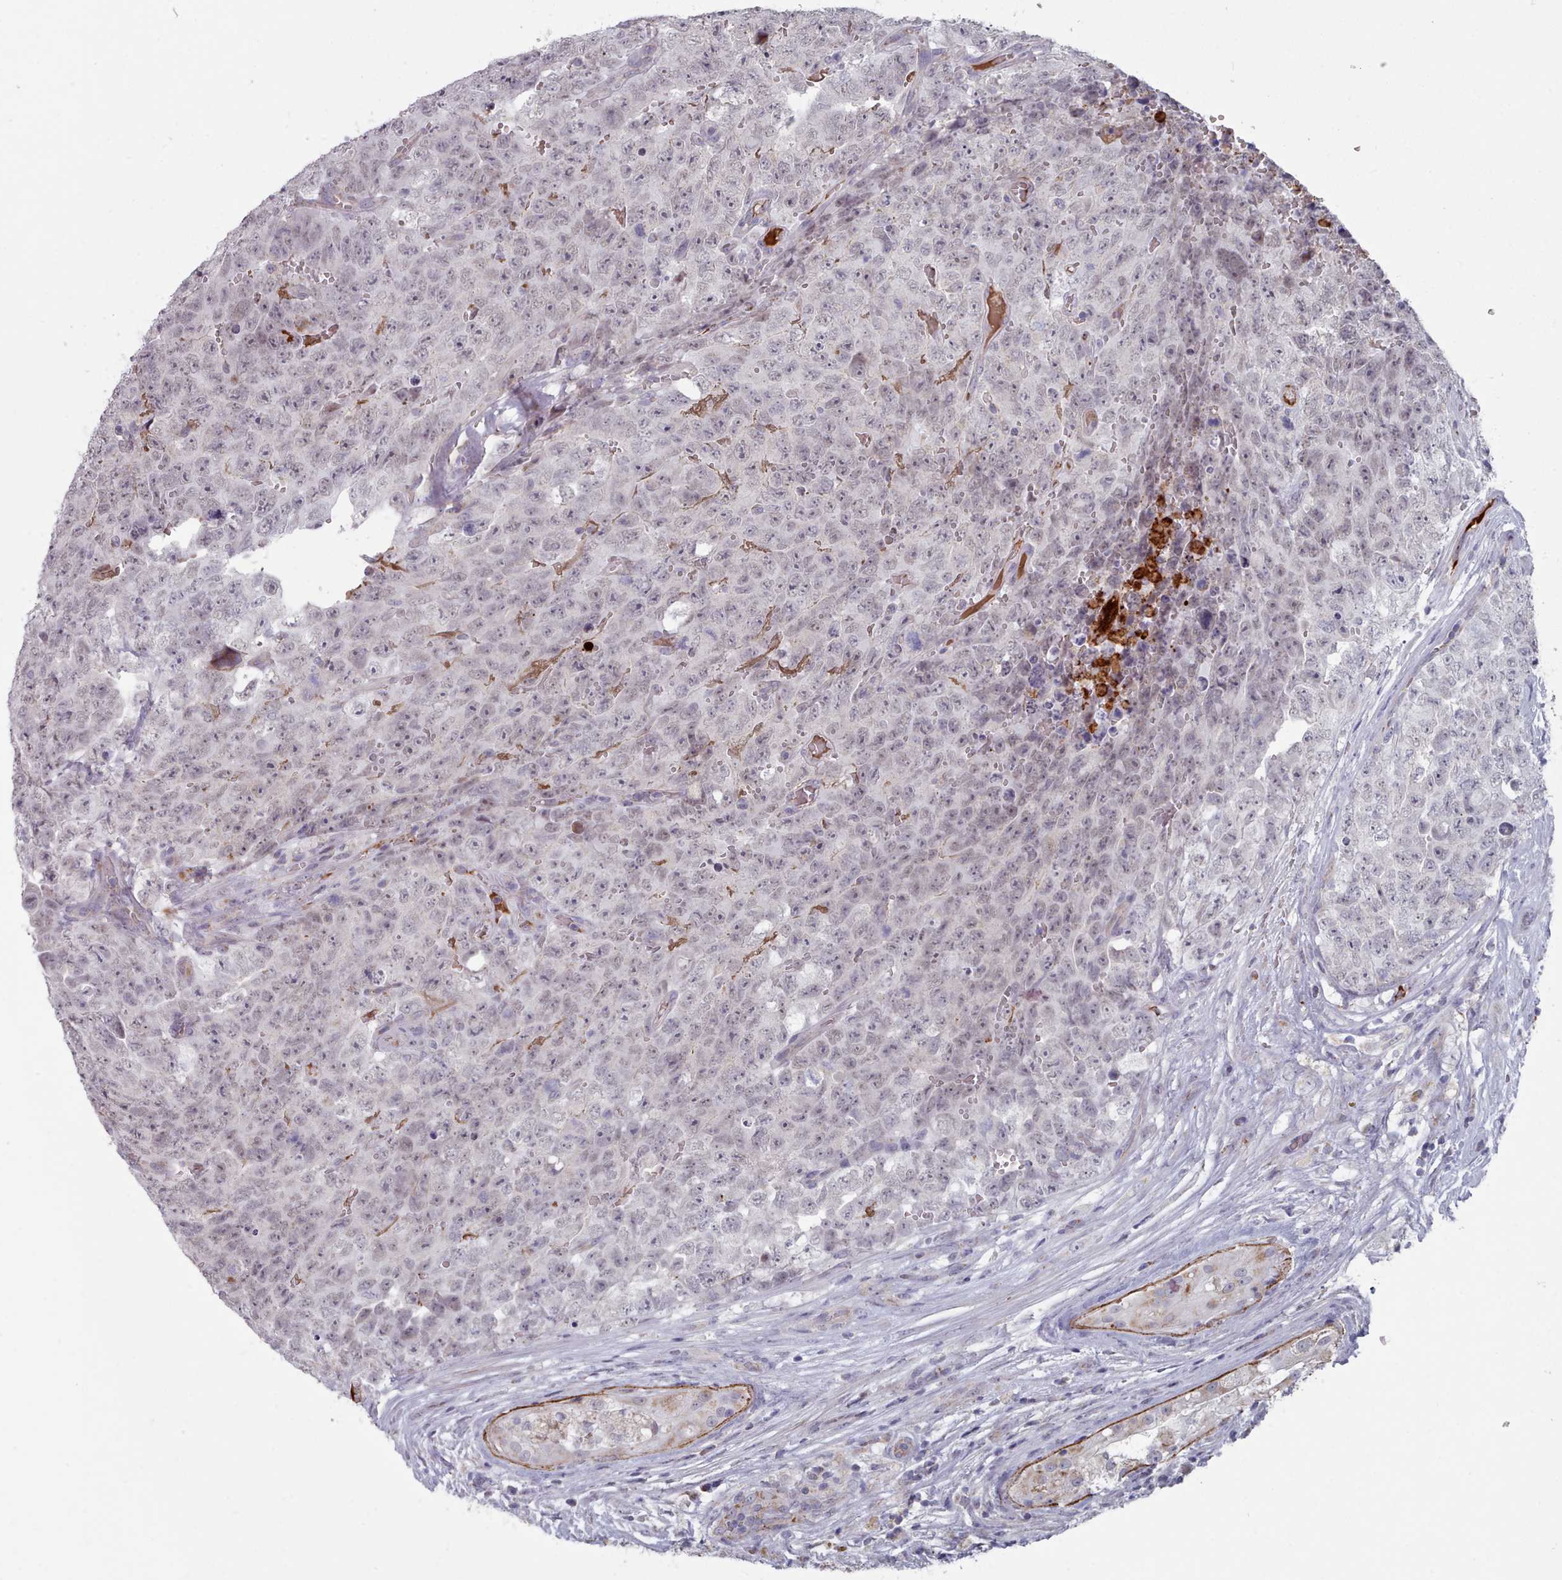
{"staining": {"intensity": "weak", "quantity": "<25%", "location": "nuclear"}, "tissue": "testis cancer", "cell_type": "Tumor cells", "image_type": "cancer", "snomed": [{"axis": "morphology", "description": "Seminoma, NOS"}, {"axis": "morphology", "description": "Teratoma, malignant, NOS"}, {"axis": "topography", "description": "Testis"}], "caption": "The IHC histopathology image has no significant expression in tumor cells of teratoma (malignant) (testis) tissue.", "gene": "TRARG1", "patient": {"sex": "male", "age": 34}}